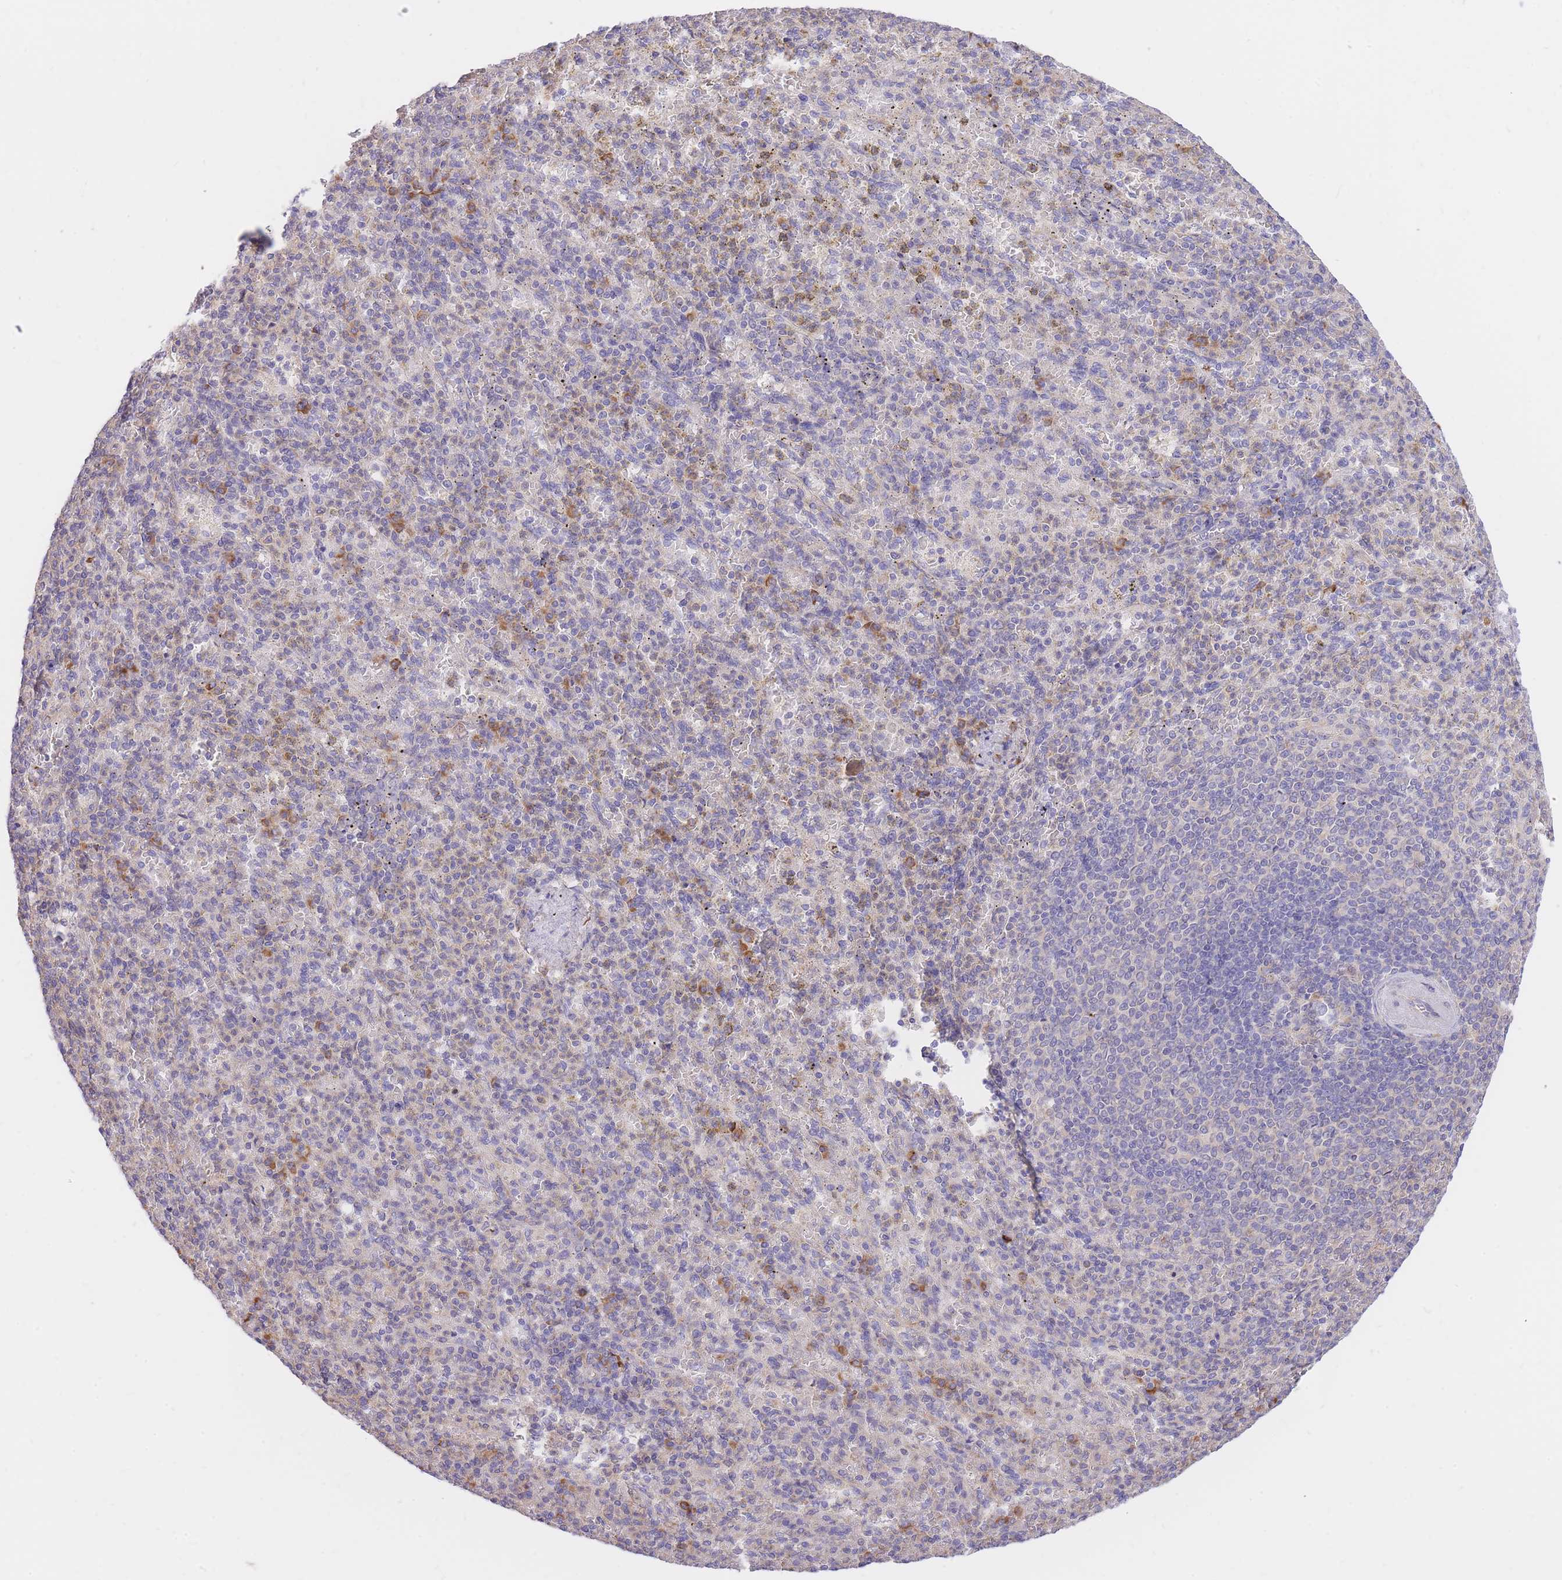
{"staining": {"intensity": "negative", "quantity": "none", "location": "none"}, "tissue": "spleen", "cell_type": "Cells in red pulp", "image_type": "normal", "snomed": [{"axis": "morphology", "description": "Normal tissue, NOS"}, {"axis": "topography", "description": "Spleen"}], "caption": "Immunohistochemistry photomicrograph of normal spleen: spleen stained with DAB shows no significant protein expression in cells in red pulp. Nuclei are stained in blue.", "gene": "GBP7", "patient": {"sex": "female", "age": 74}}